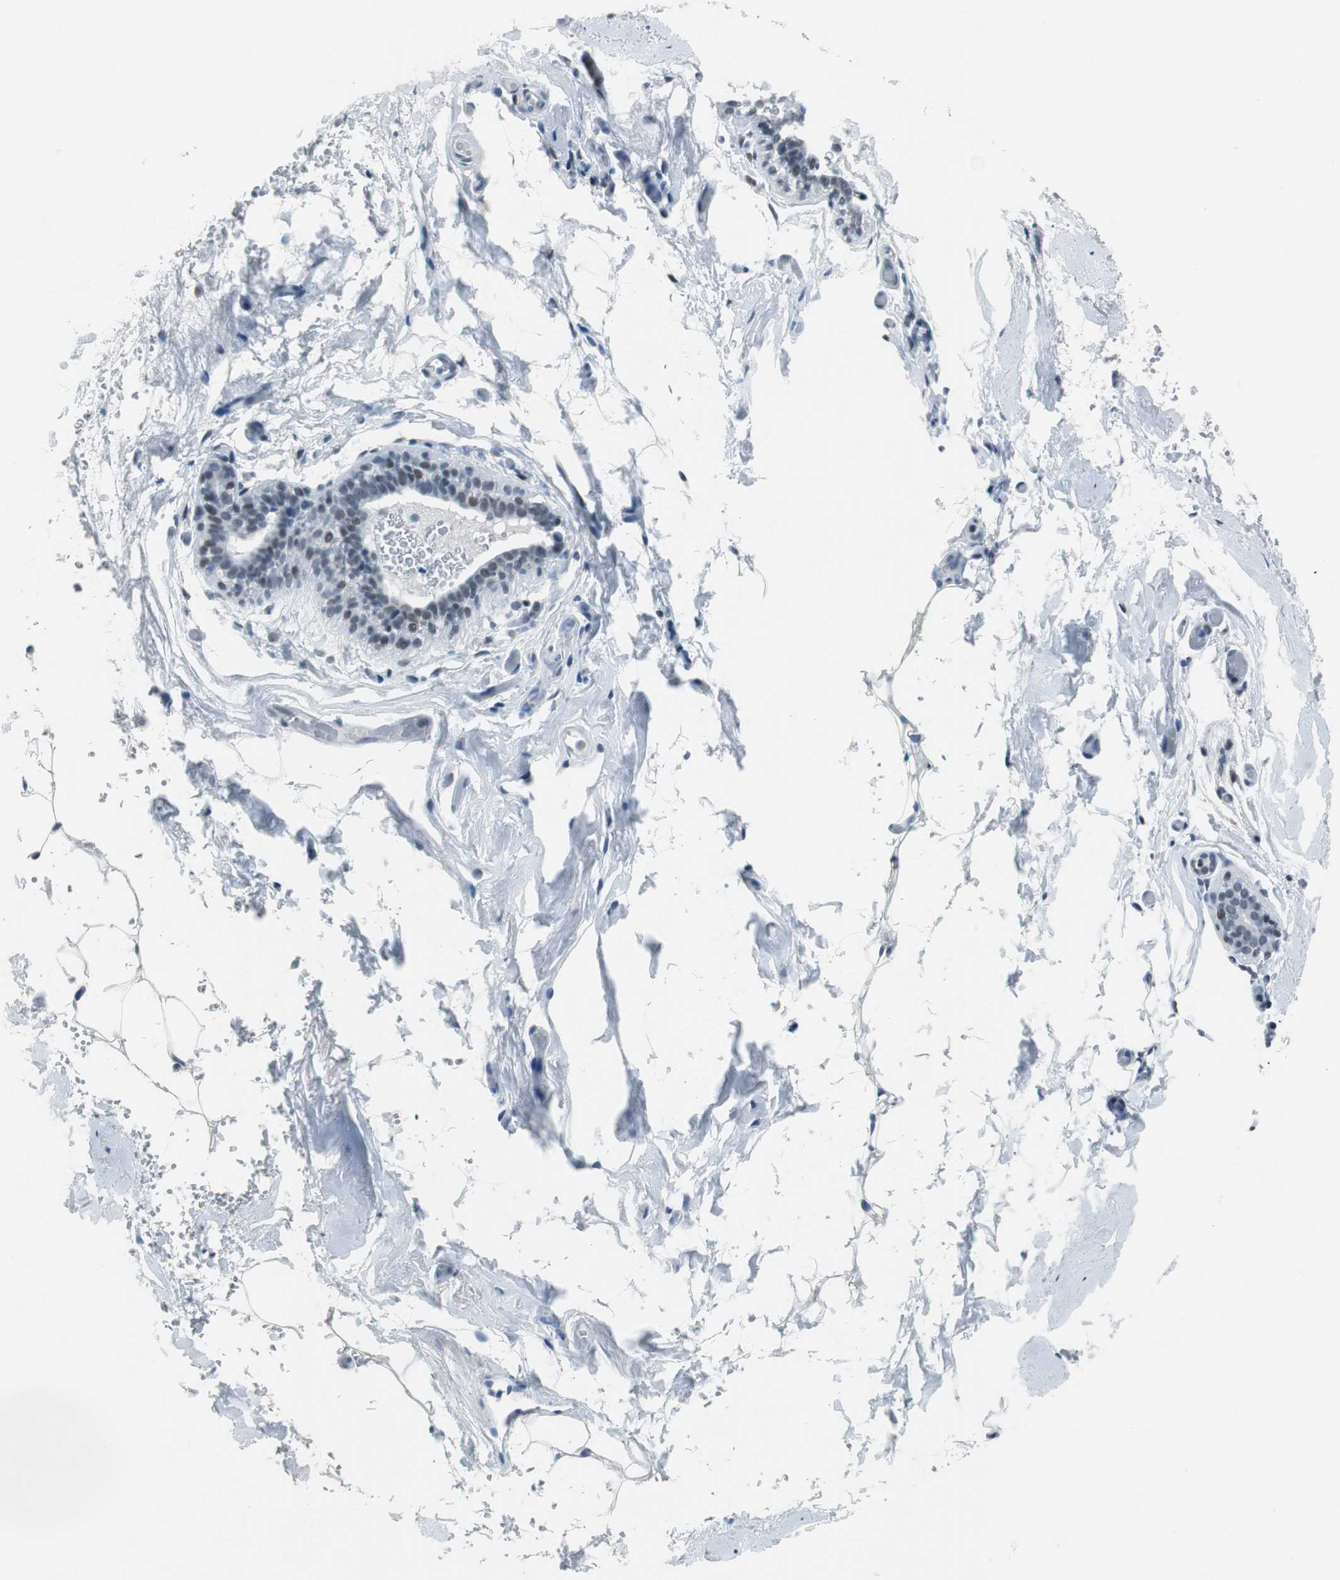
{"staining": {"intensity": "negative", "quantity": "none", "location": "none"}, "tissue": "breast", "cell_type": "Adipocytes", "image_type": "normal", "snomed": [{"axis": "morphology", "description": "Normal tissue, NOS"}, {"axis": "topography", "description": "Breast"}, {"axis": "topography", "description": "Soft tissue"}], "caption": "Adipocytes show no significant protein positivity in unremarkable breast. (Stains: DAB immunohistochemistry with hematoxylin counter stain, Microscopy: brightfield microscopy at high magnification).", "gene": "HDAC3", "patient": {"sex": "female", "age": 75}}